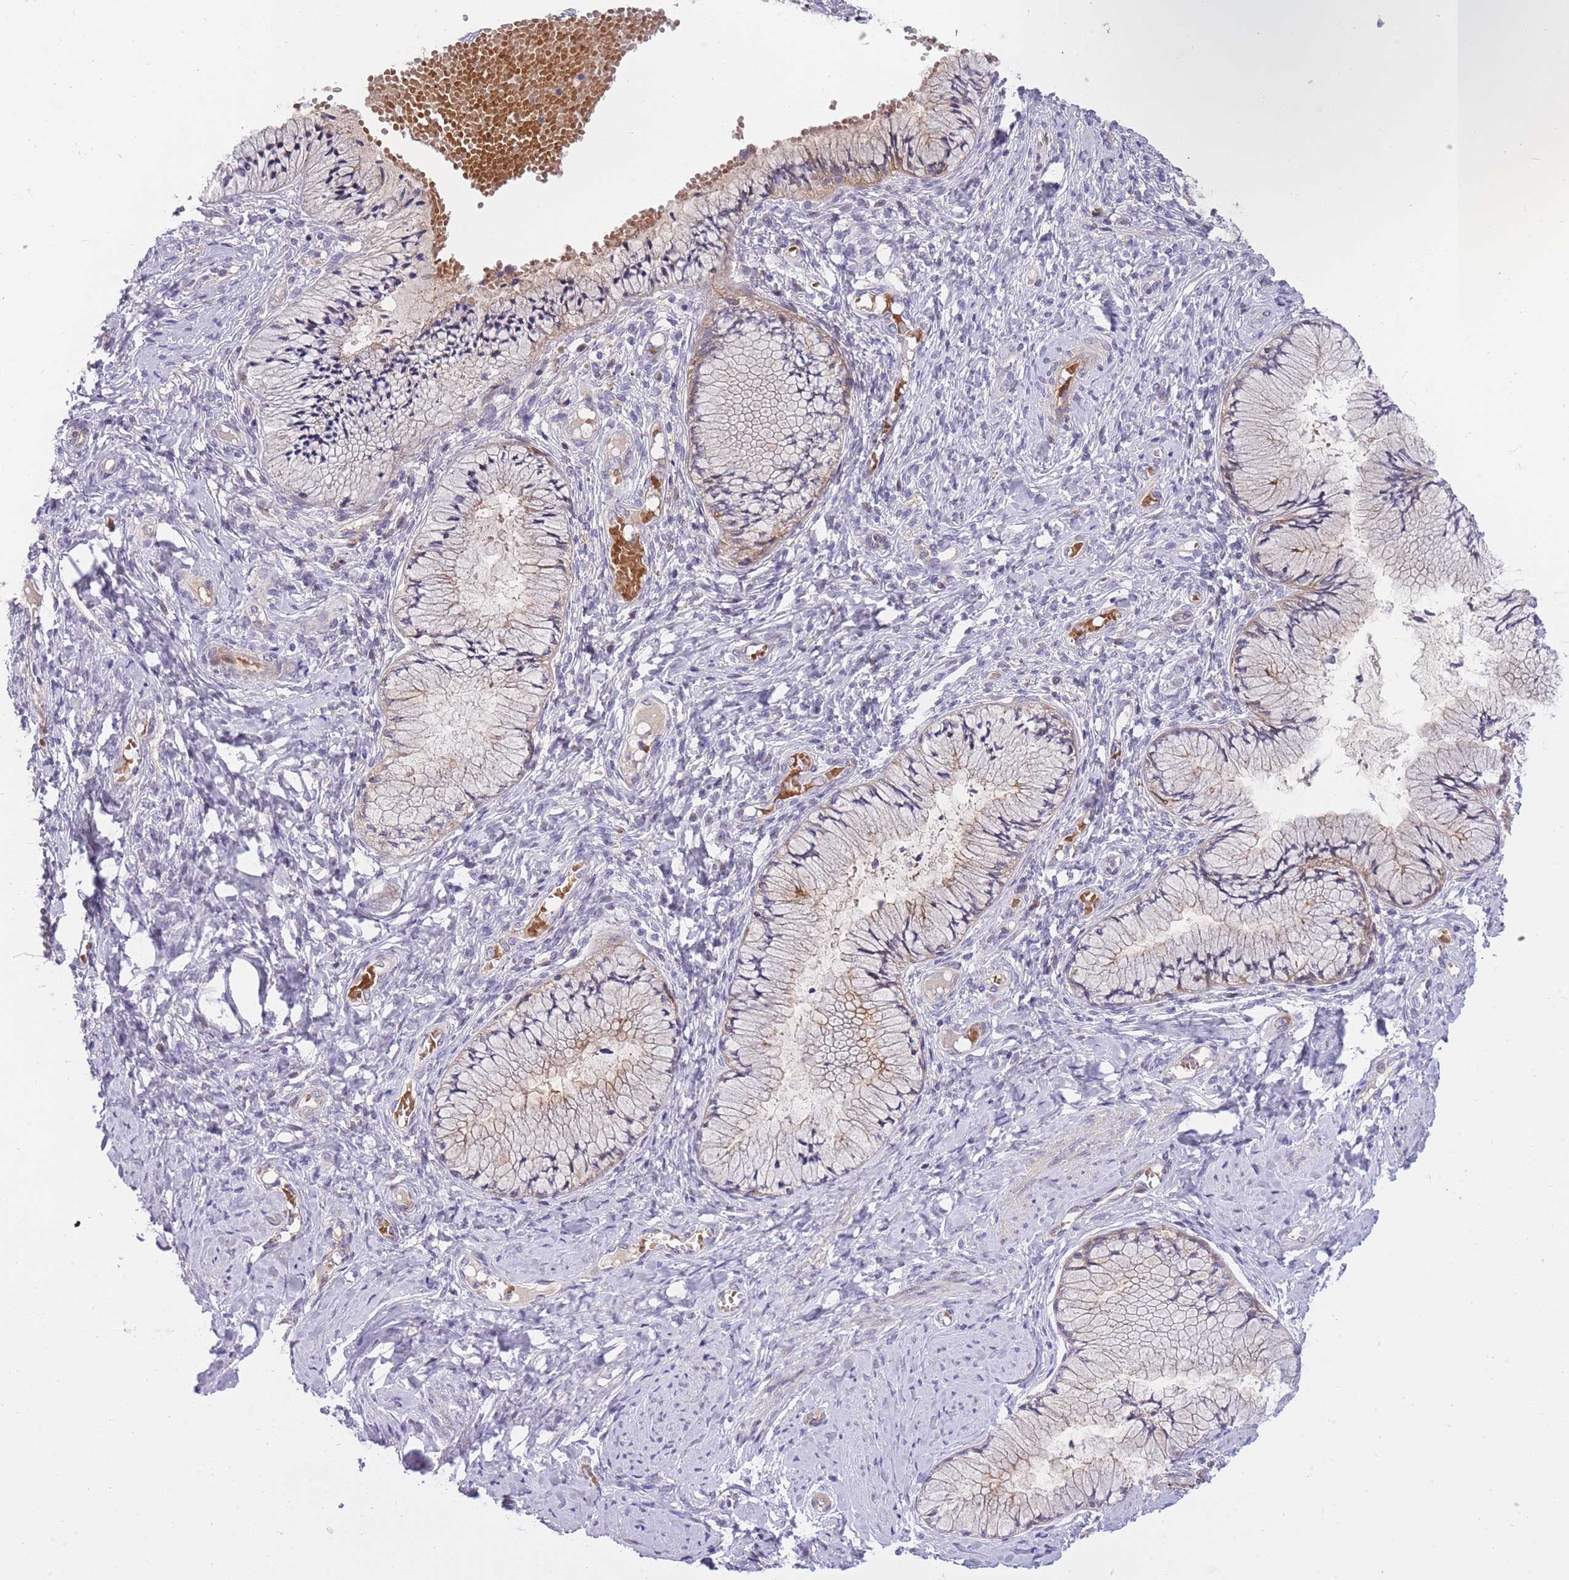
{"staining": {"intensity": "weak", "quantity": "25%-75%", "location": "cytoplasmic/membranous"}, "tissue": "cervix", "cell_type": "Glandular cells", "image_type": "normal", "snomed": [{"axis": "morphology", "description": "Normal tissue, NOS"}, {"axis": "topography", "description": "Cervix"}], "caption": "Glandular cells exhibit low levels of weak cytoplasmic/membranous expression in about 25%-75% of cells in normal cervix. (DAB (3,3'-diaminobenzidine) IHC, brown staining for protein, blue staining for nuclei).", "gene": "CRYGN", "patient": {"sex": "female", "age": 42}}